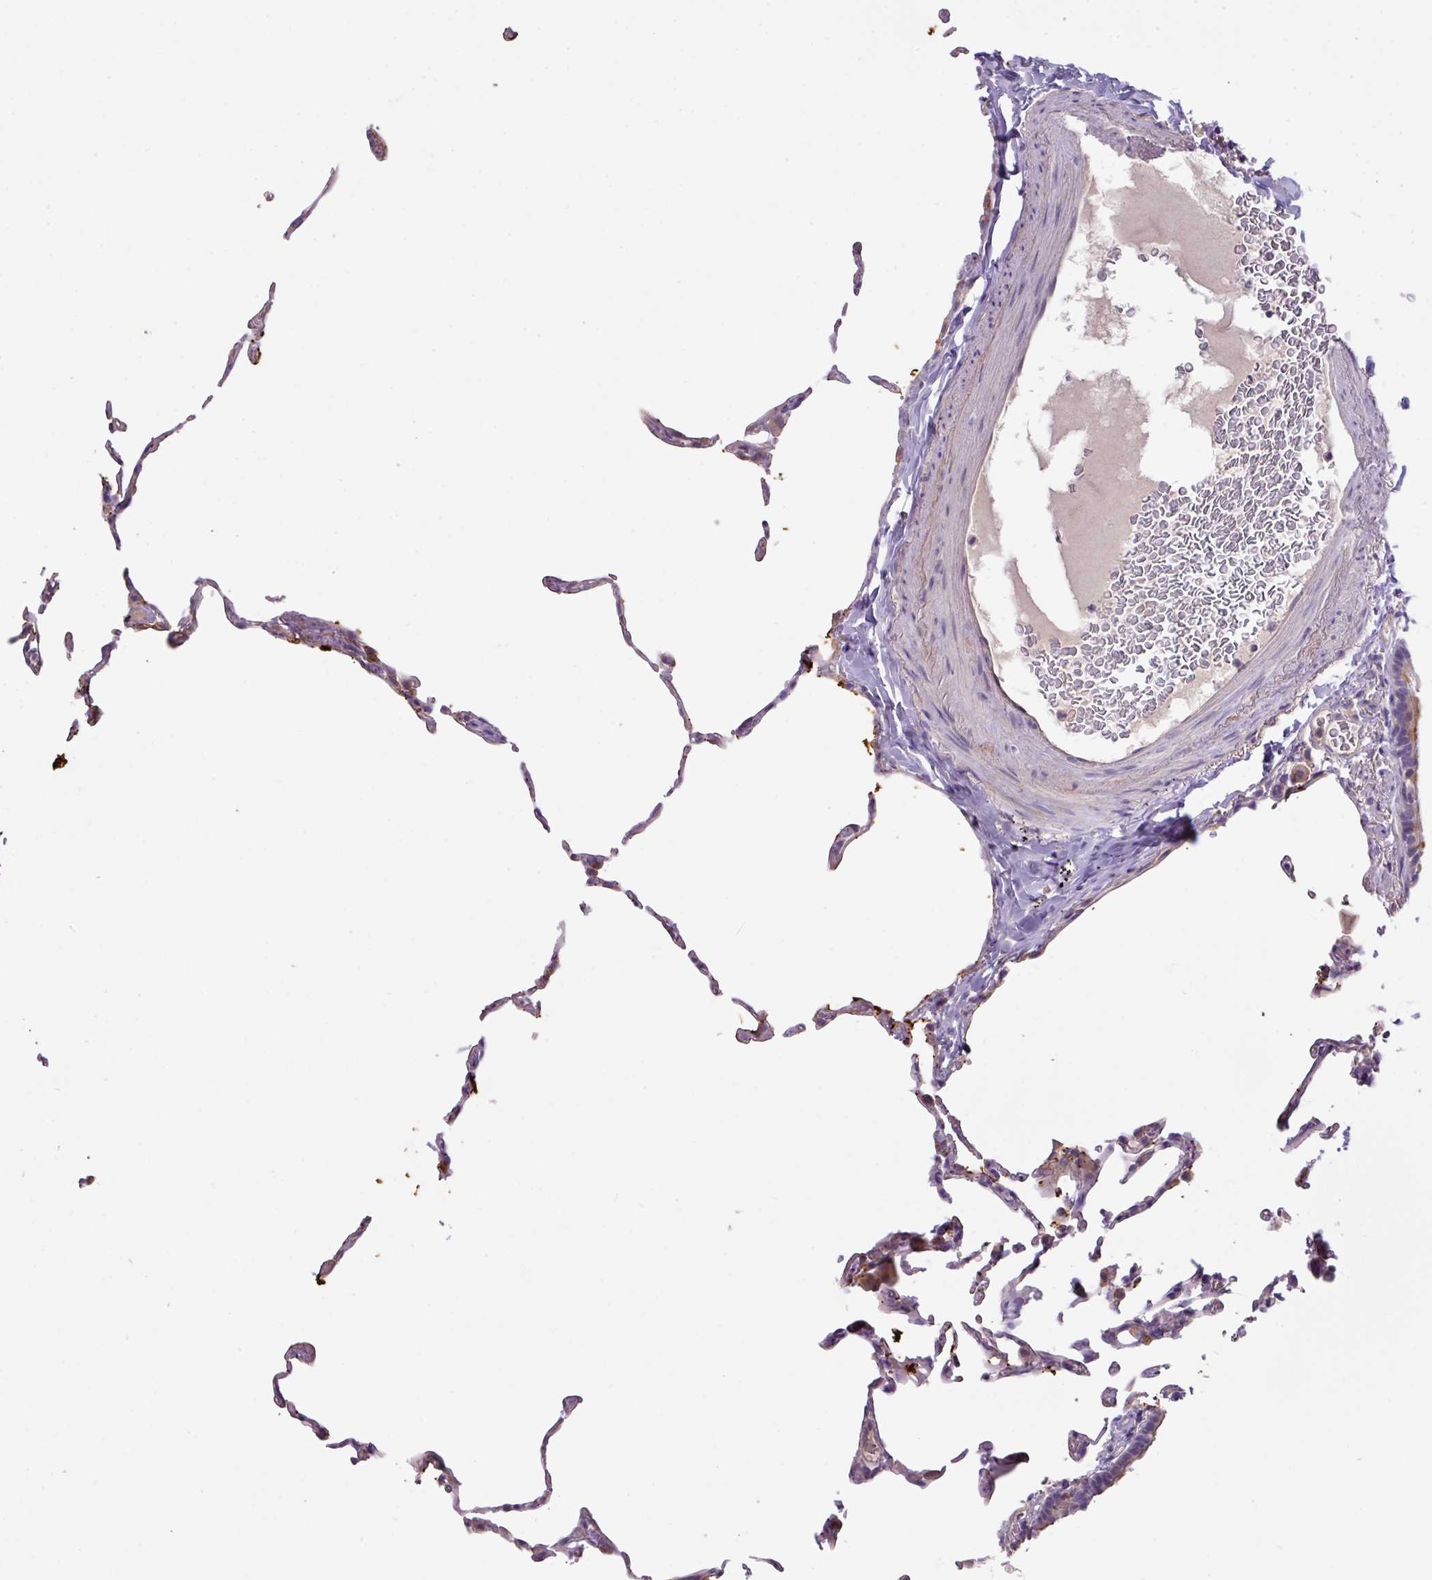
{"staining": {"intensity": "moderate", "quantity": "25%-75%", "location": "cytoplasmic/membranous"}, "tissue": "lung", "cell_type": "Alveolar cells", "image_type": "normal", "snomed": [{"axis": "morphology", "description": "Normal tissue, NOS"}, {"axis": "topography", "description": "Lung"}], "caption": "DAB (3,3'-diaminobenzidine) immunohistochemical staining of unremarkable lung reveals moderate cytoplasmic/membranous protein positivity in approximately 25%-75% of alveolar cells.", "gene": "PRADC1", "patient": {"sex": "female", "age": 57}}